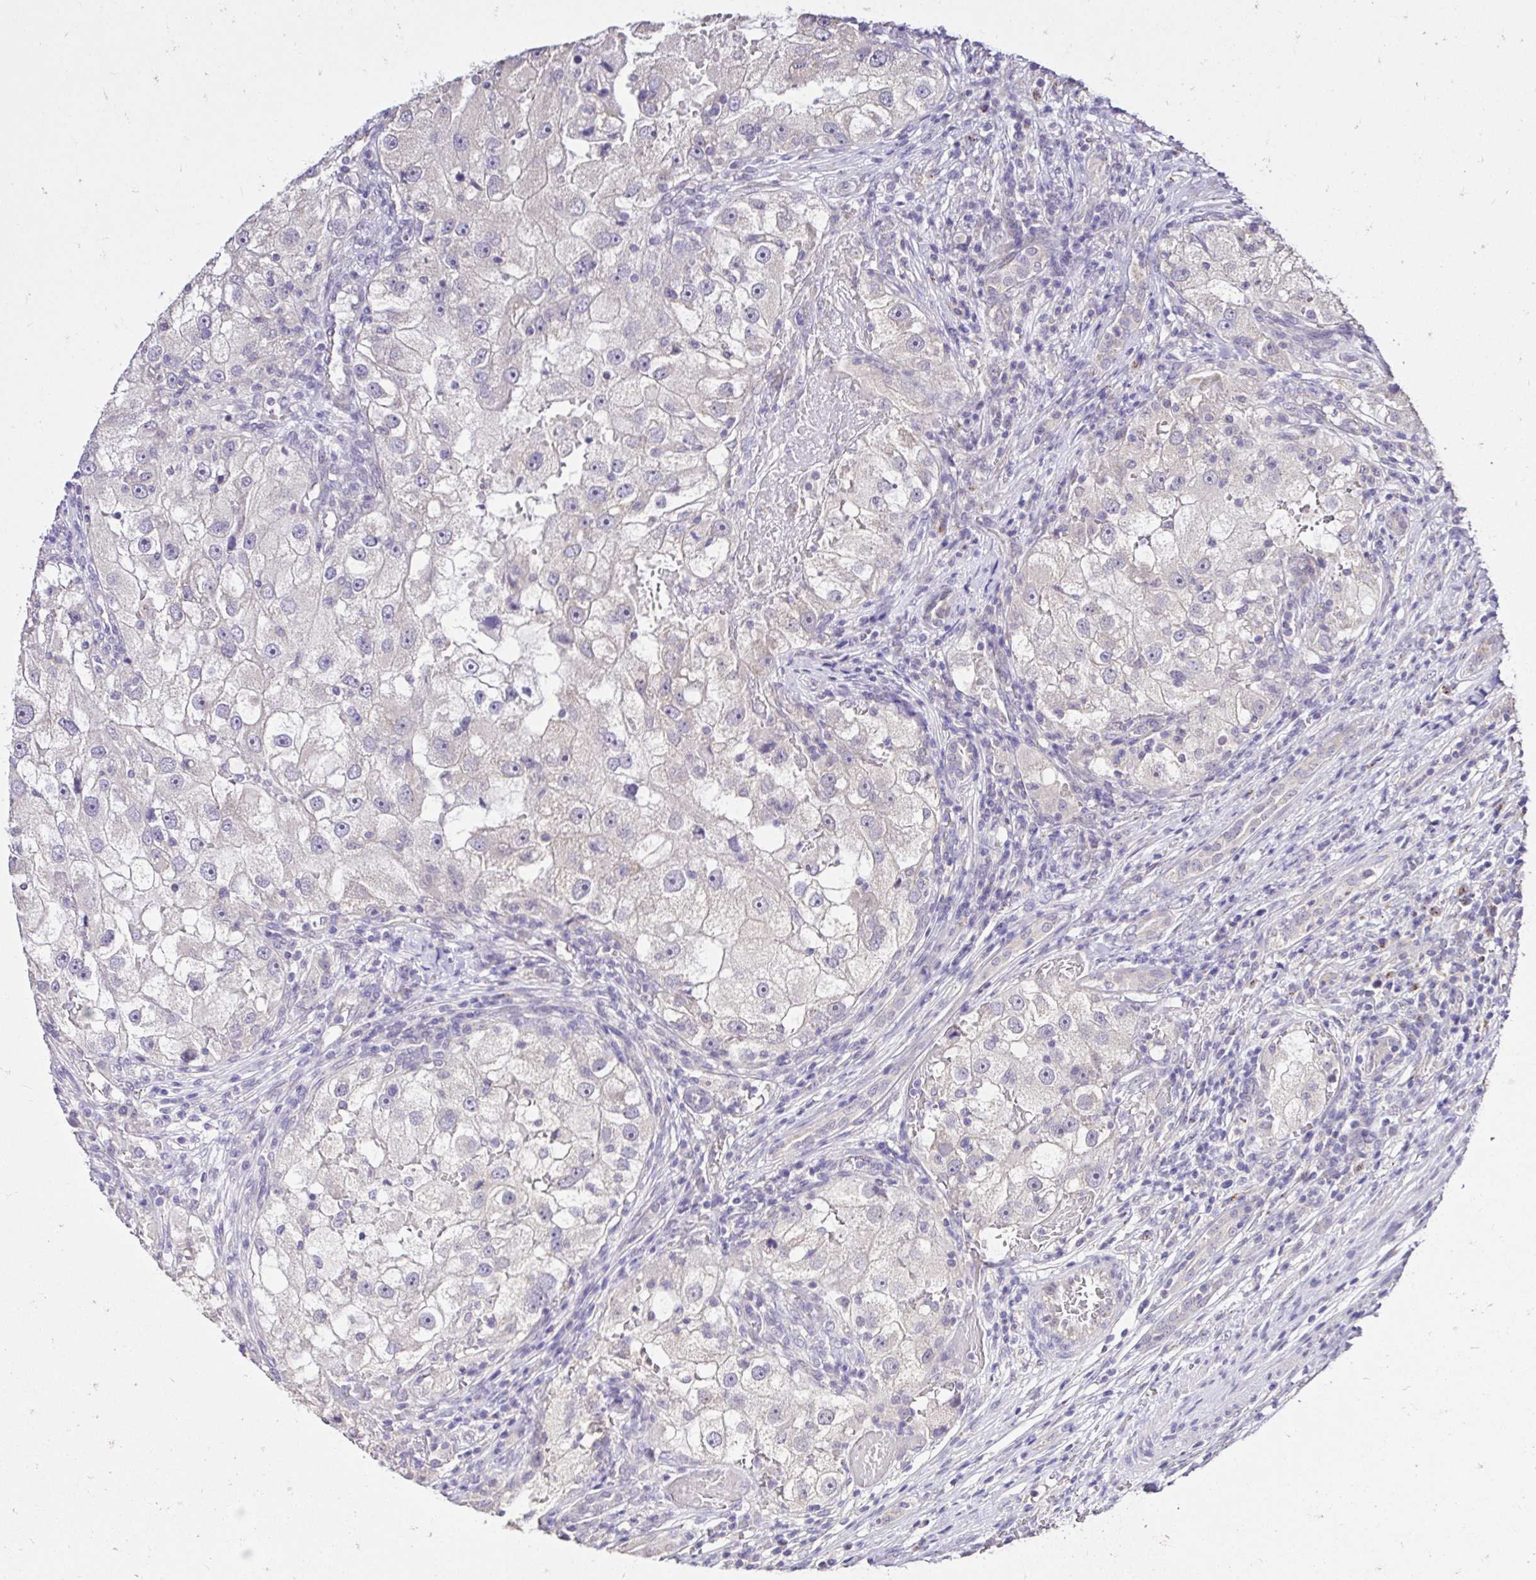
{"staining": {"intensity": "negative", "quantity": "none", "location": "none"}, "tissue": "renal cancer", "cell_type": "Tumor cells", "image_type": "cancer", "snomed": [{"axis": "morphology", "description": "Adenocarcinoma, NOS"}, {"axis": "topography", "description": "Kidney"}], "caption": "DAB immunohistochemical staining of human renal cancer (adenocarcinoma) exhibits no significant positivity in tumor cells.", "gene": "KIAA1210", "patient": {"sex": "male", "age": 63}}